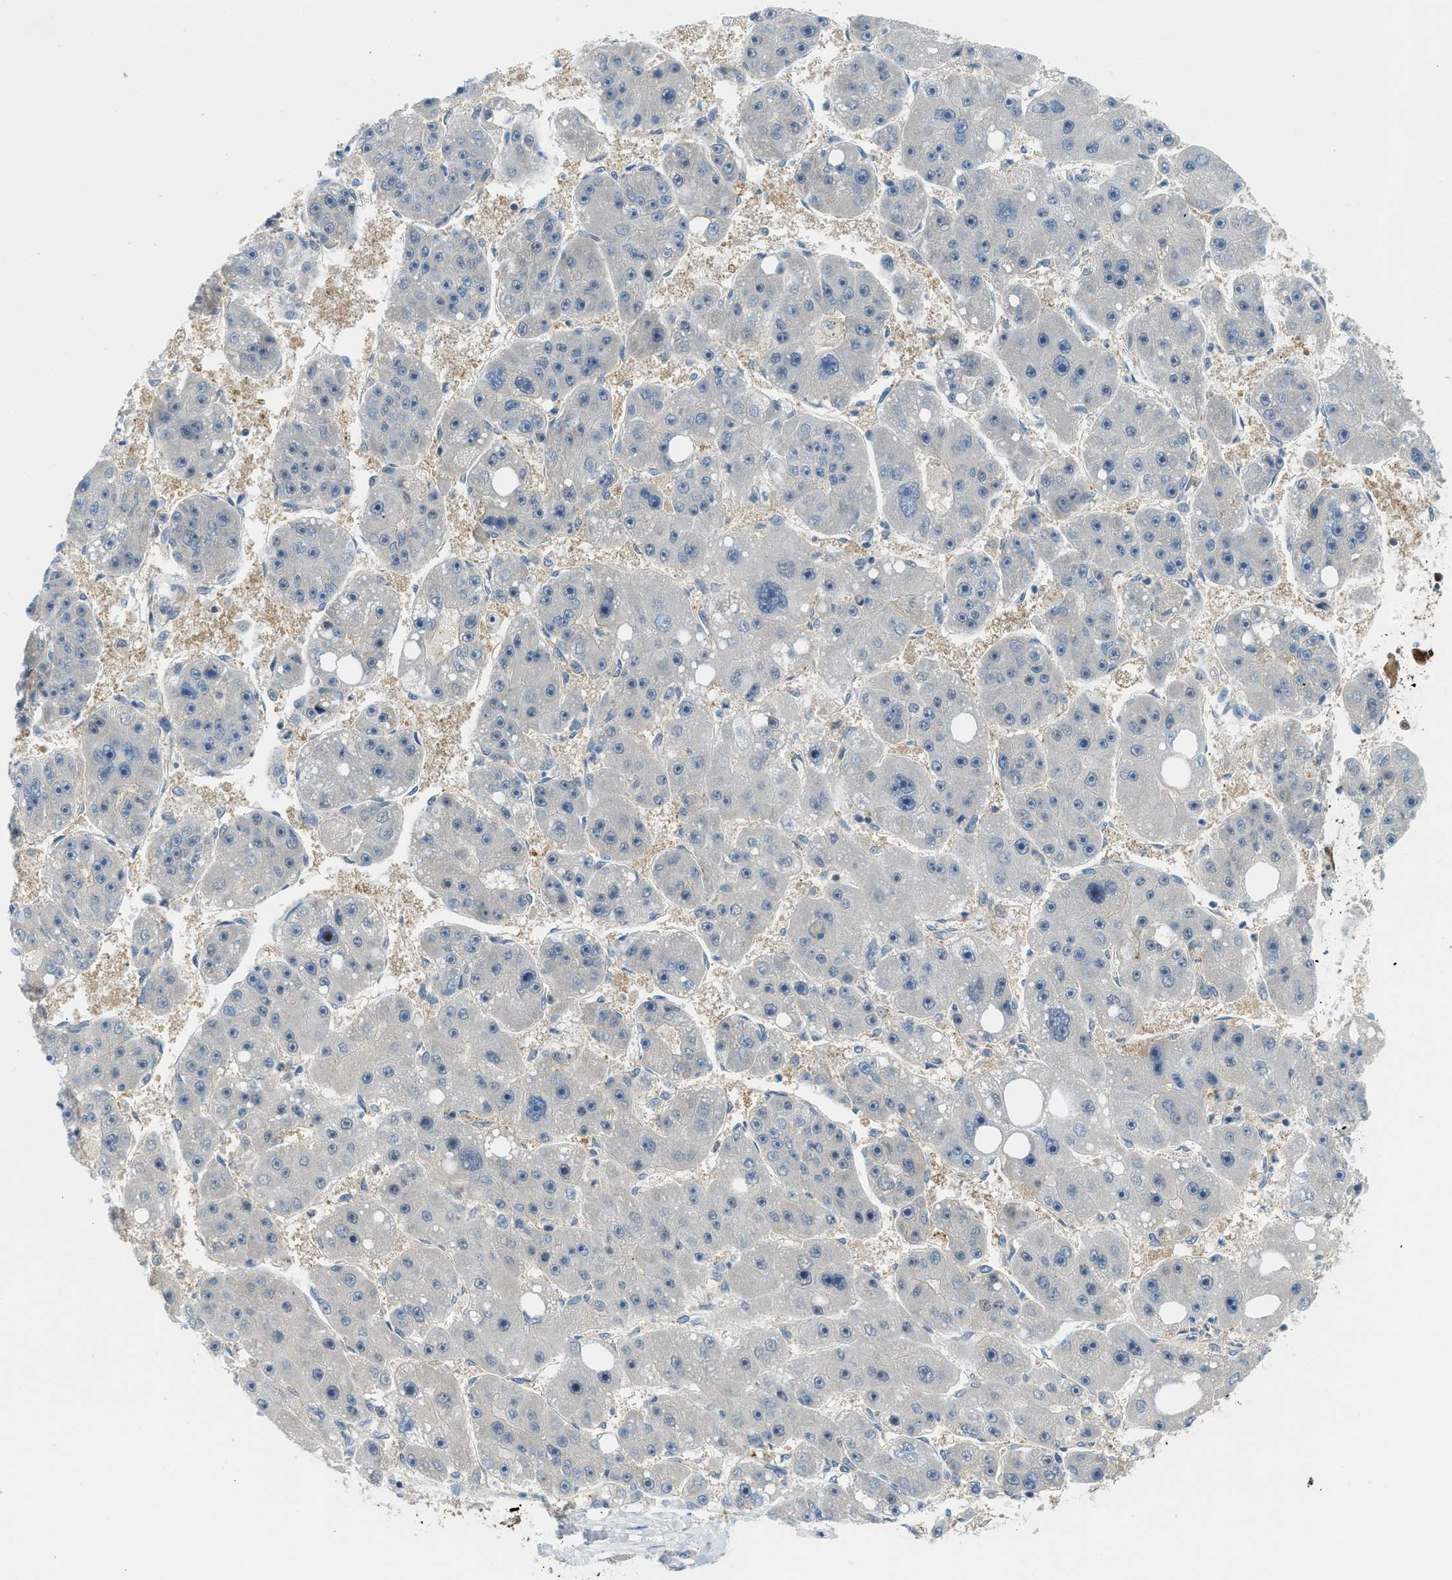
{"staining": {"intensity": "negative", "quantity": "none", "location": "none"}, "tissue": "liver cancer", "cell_type": "Tumor cells", "image_type": "cancer", "snomed": [{"axis": "morphology", "description": "Carcinoma, Hepatocellular, NOS"}, {"axis": "topography", "description": "Liver"}], "caption": "This is an immunohistochemistry micrograph of human liver hepatocellular carcinoma. There is no expression in tumor cells.", "gene": "SESN2", "patient": {"sex": "female", "age": 61}}